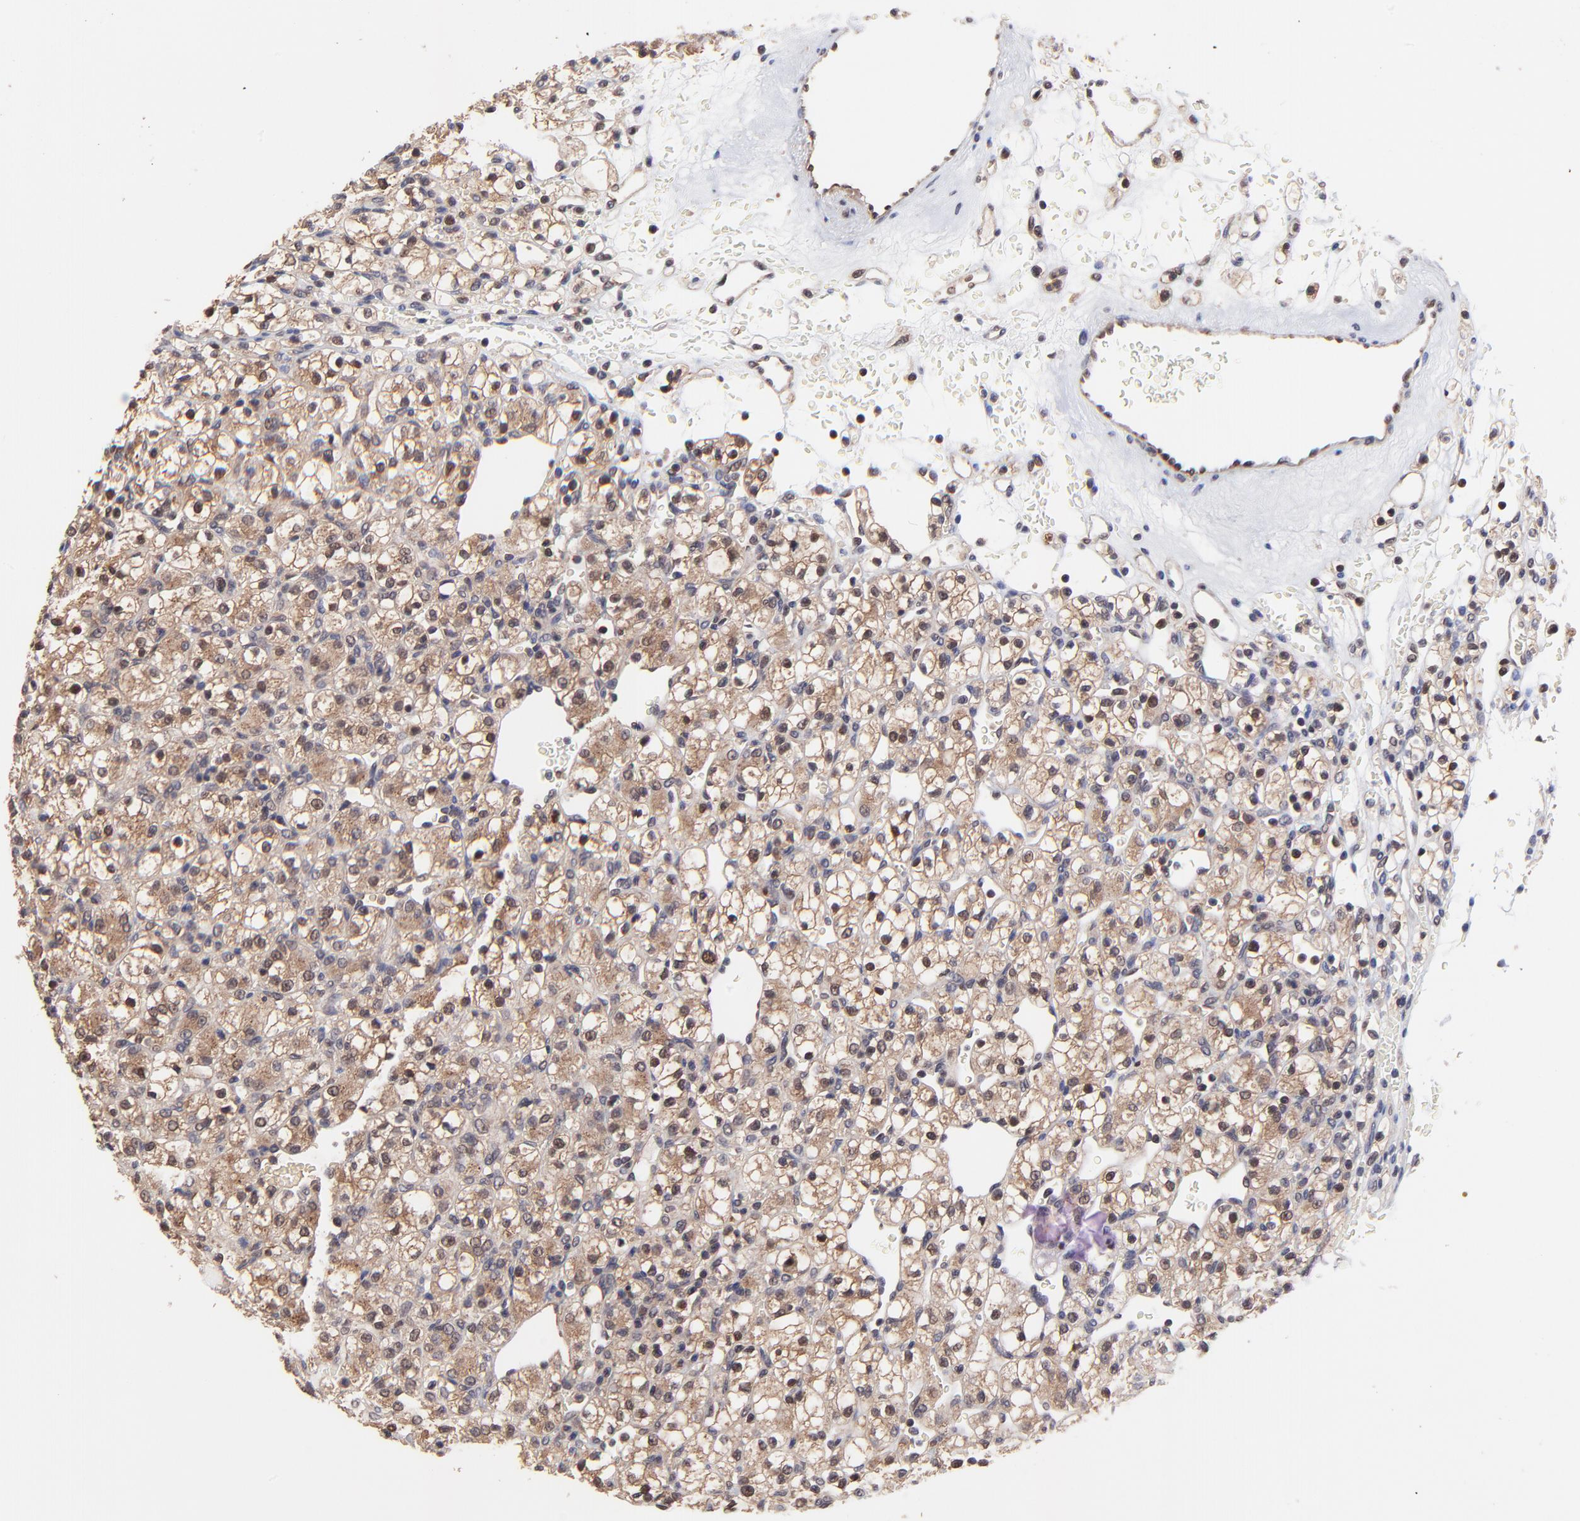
{"staining": {"intensity": "moderate", "quantity": ">75%", "location": "cytoplasmic/membranous,nuclear"}, "tissue": "renal cancer", "cell_type": "Tumor cells", "image_type": "cancer", "snomed": [{"axis": "morphology", "description": "Adenocarcinoma, NOS"}, {"axis": "topography", "description": "Kidney"}], "caption": "A high-resolution image shows immunohistochemistry staining of renal cancer (adenocarcinoma), which shows moderate cytoplasmic/membranous and nuclear positivity in approximately >75% of tumor cells. The staining was performed using DAB (3,3'-diaminobenzidine), with brown indicating positive protein expression. Nuclei are stained blue with hematoxylin.", "gene": "PSMA6", "patient": {"sex": "female", "age": 62}}